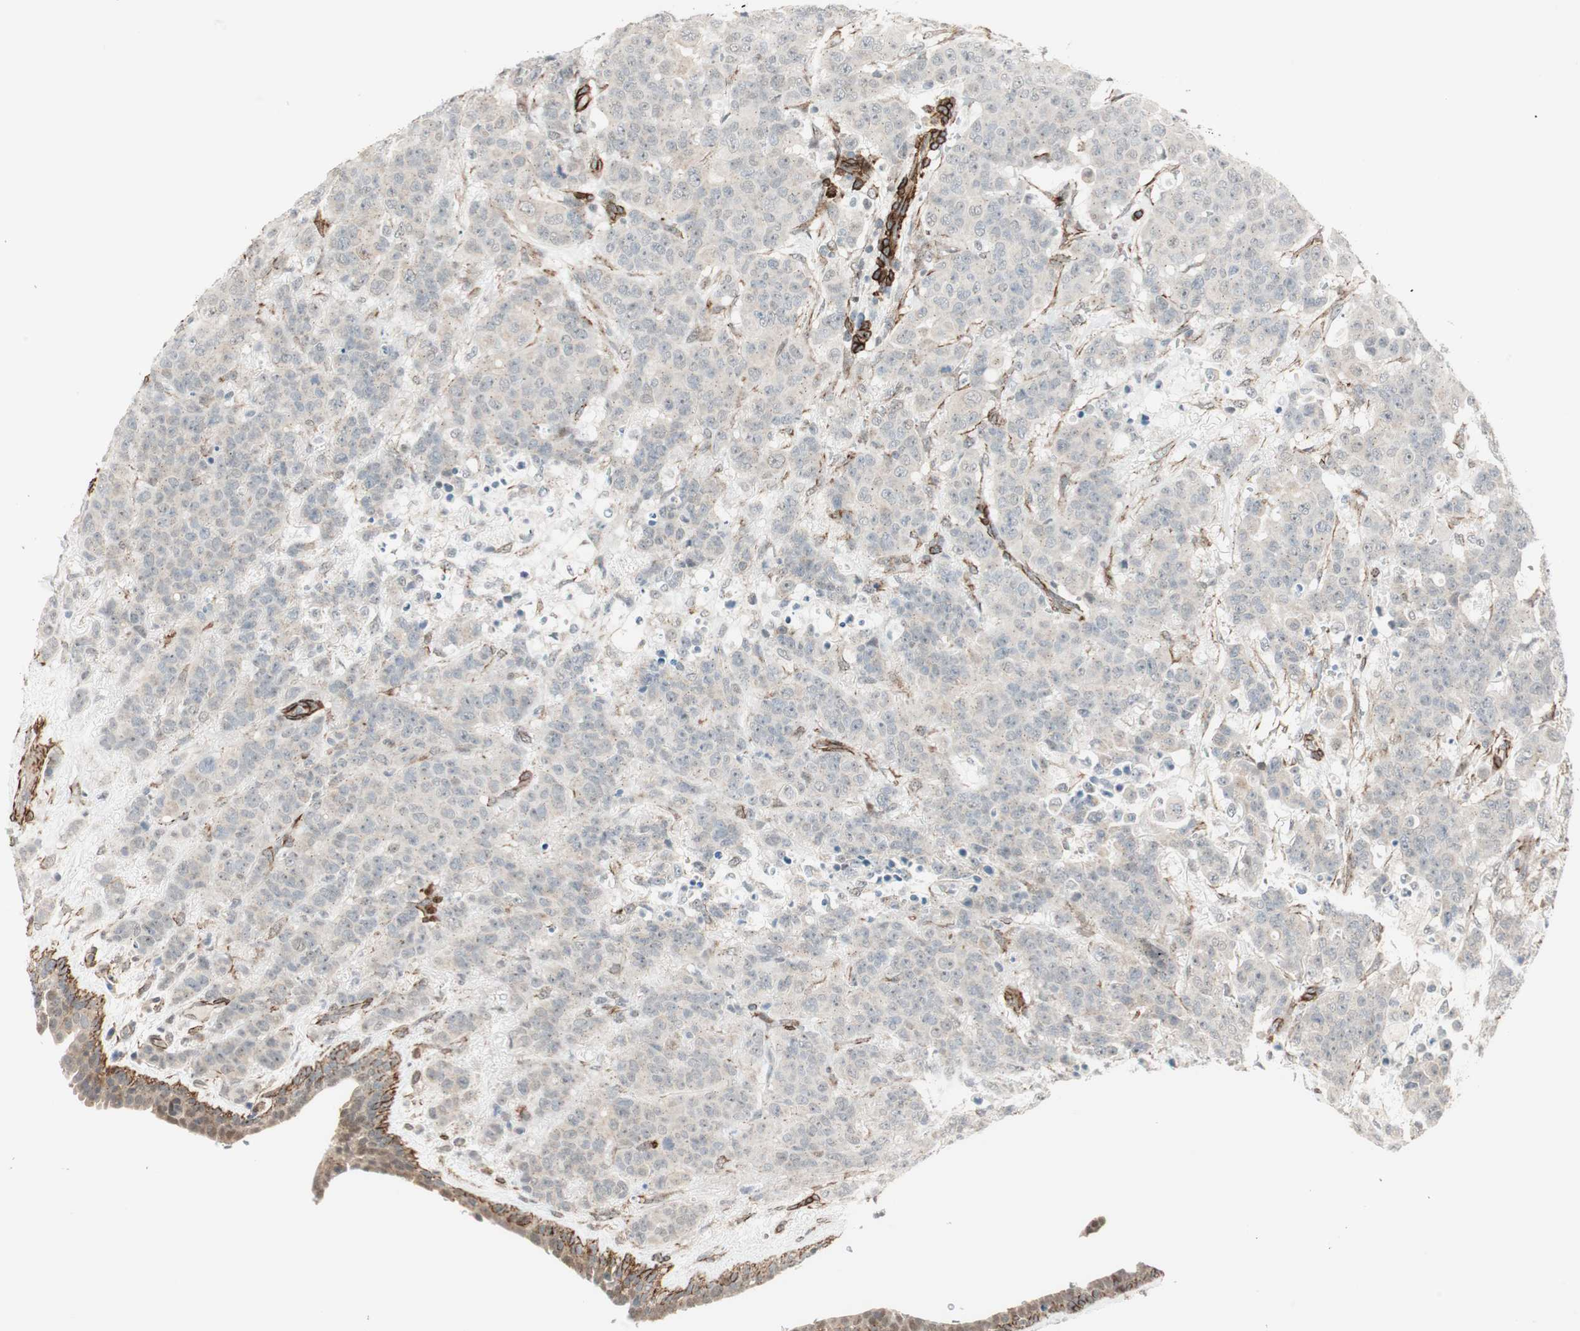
{"staining": {"intensity": "negative", "quantity": "none", "location": "none"}, "tissue": "breast cancer", "cell_type": "Tumor cells", "image_type": "cancer", "snomed": [{"axis": "morphology", "description": "Duct carcinoma"}, {"axis": "topography", "description": "Breast"}], "caption": "Tumor cells show no significant protein expression in infiltrating ductal carcinoma (breast).", "gene": "CDK19", "patient": {"sex": "female", "age": 40}}